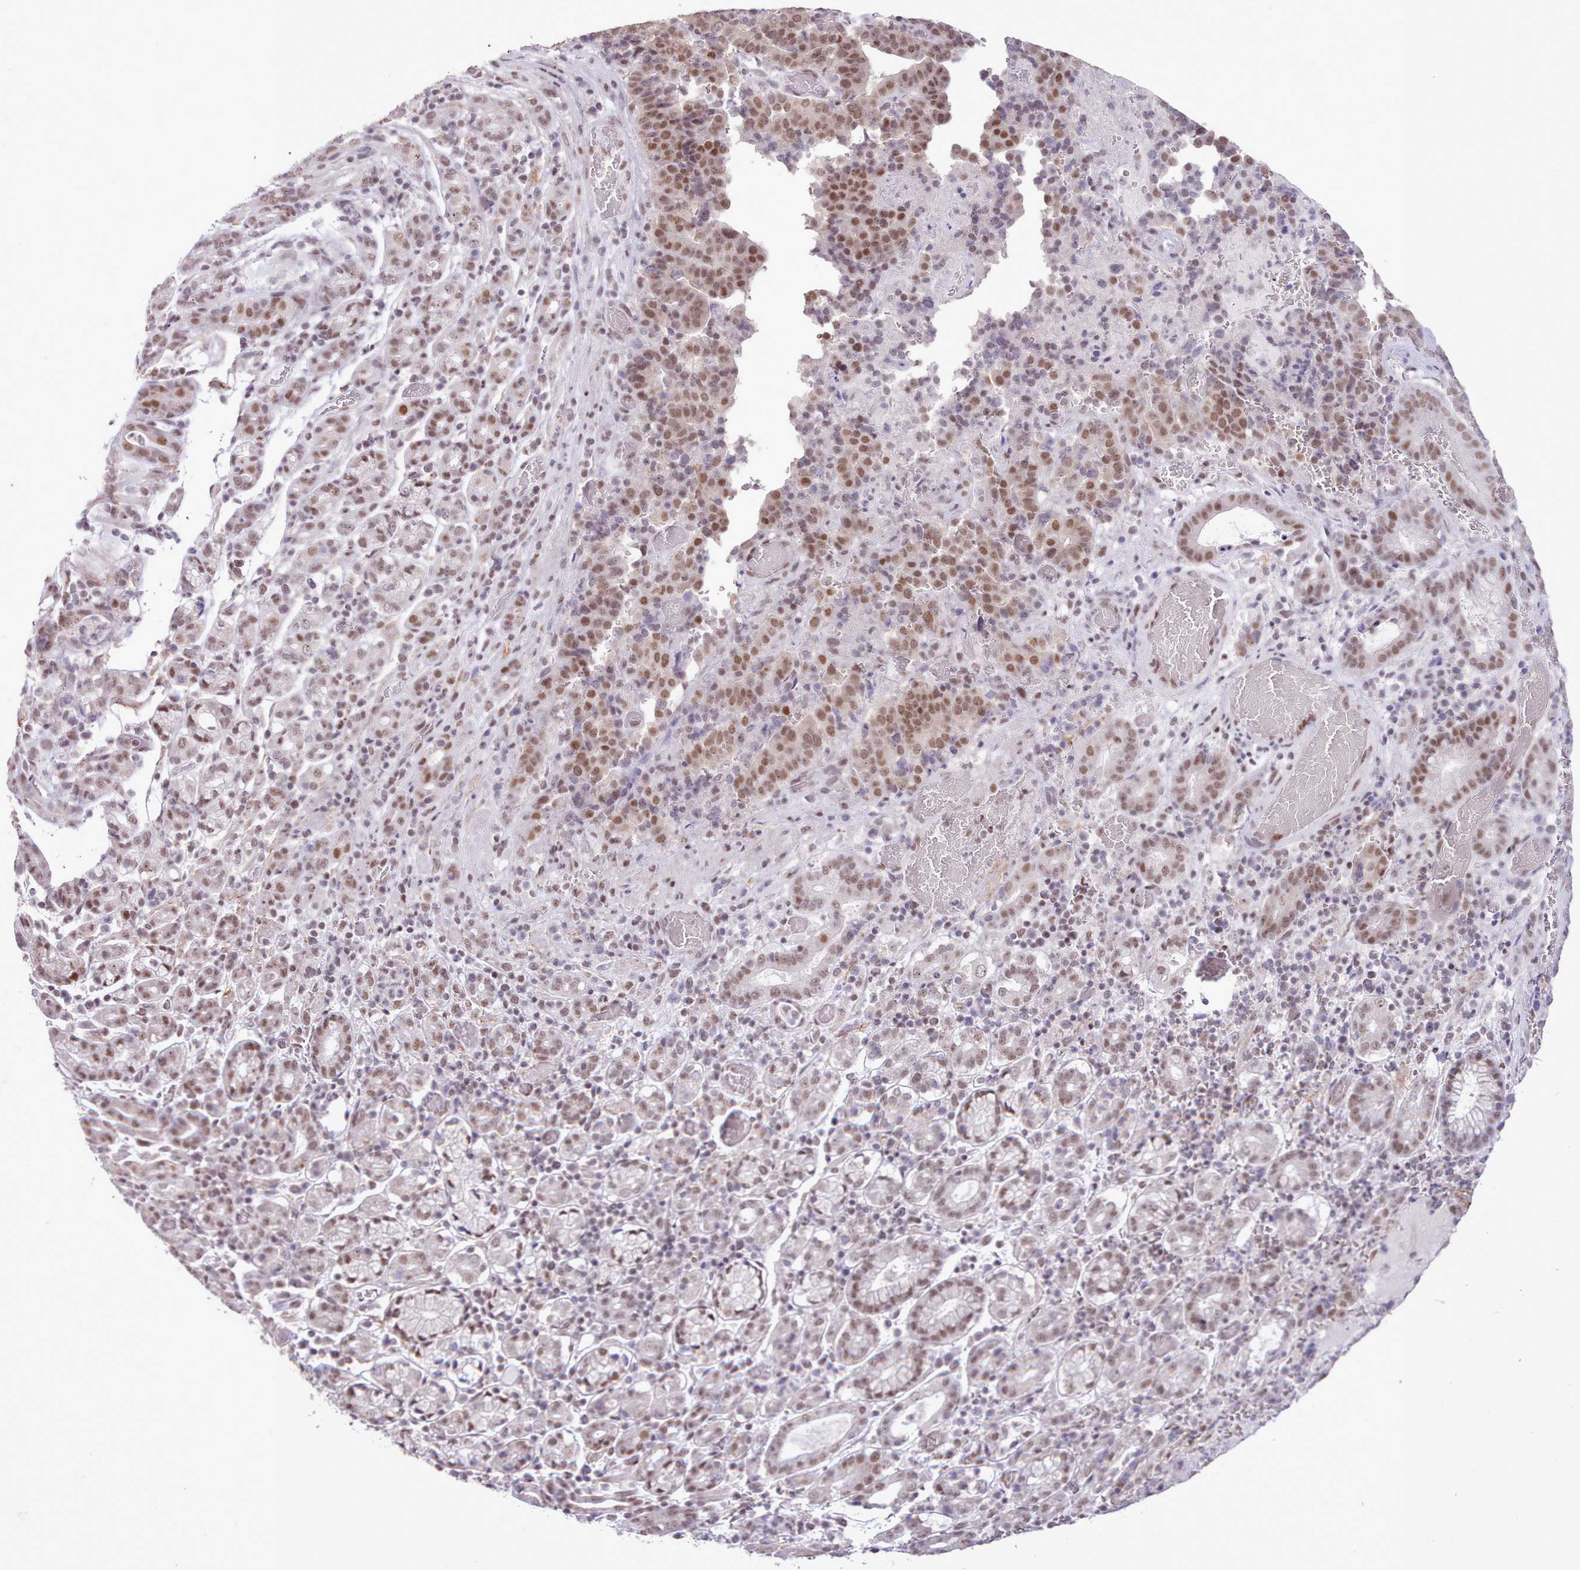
{"staining": {"intensity": "moderate", "quantity": ">75%", "location": "nuclear"}, "tissue": "stomach cancer", "cell_type": "Tumor cells", "image_type": "cancer", "snomed": [{"axis": "morphology", "description": "Adenocarcinoma, NOS"}, {"axis": "topography", "description": "Stomach"}], "caption": "Stomach cancer (adenocarcinoma) stained with a brown dye reveals moderate nuclear positive positivity in about >75% of tumor cells.", "gene": "TAF15", "patient": {"sex": "male", "age": 48}}